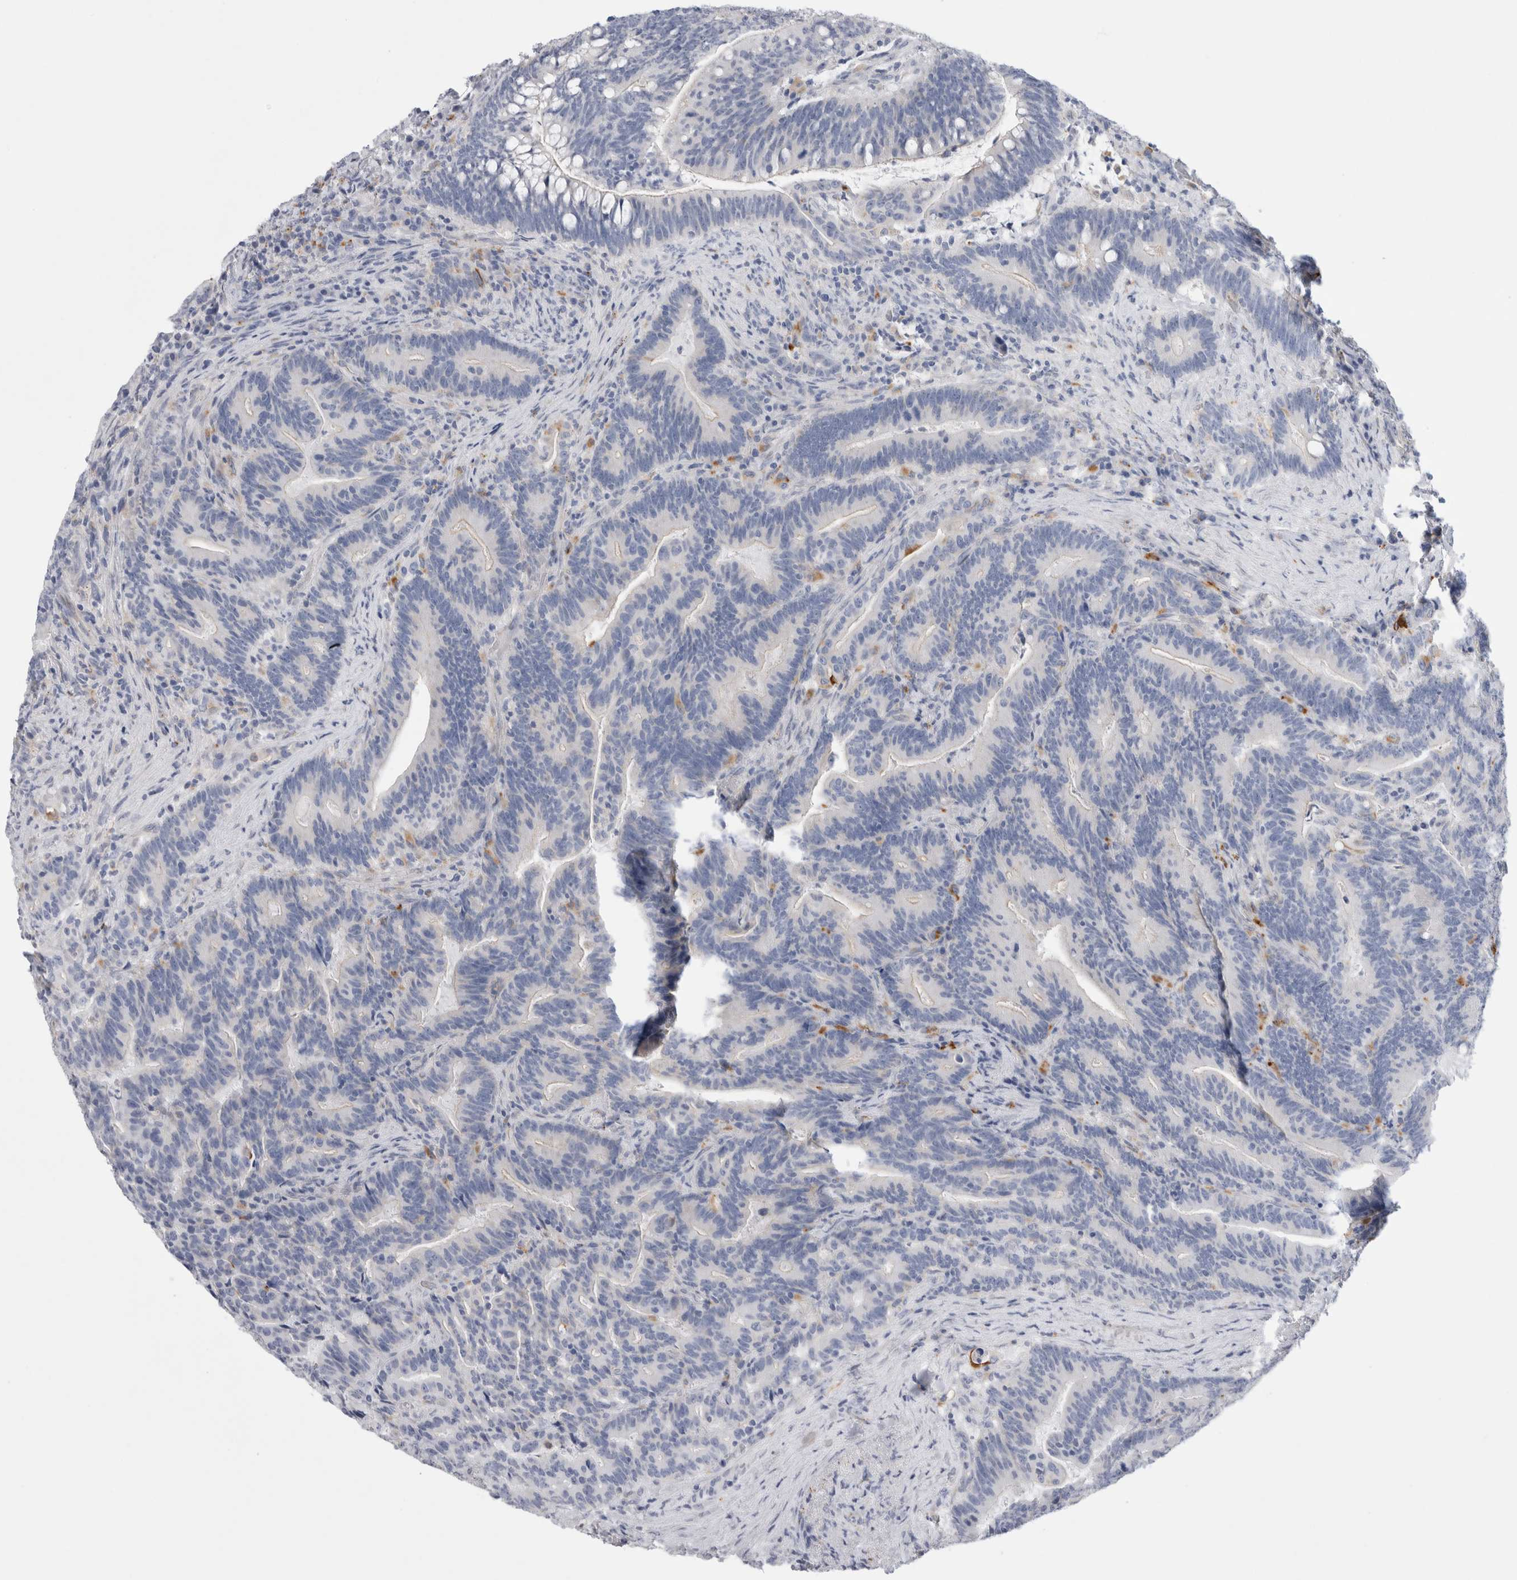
{"staining": {"intensity": "negative", "quantity": "none", "location": "none"}, "tissue": "colorectal cancer", "cell_type": "Tumor cells", "image_type": "cancer", "snomed": [{"axis": "morphology", "description": "Adenocarcinoma, NOS"}, {"axis": "topography", "description": "Colon"}], "caption": "This is an IHC histopathology image of colorectal cancer. There is no expression in tumor cells.", "gene": "GAA", "patient": {"sex": "female", "age": 66}}